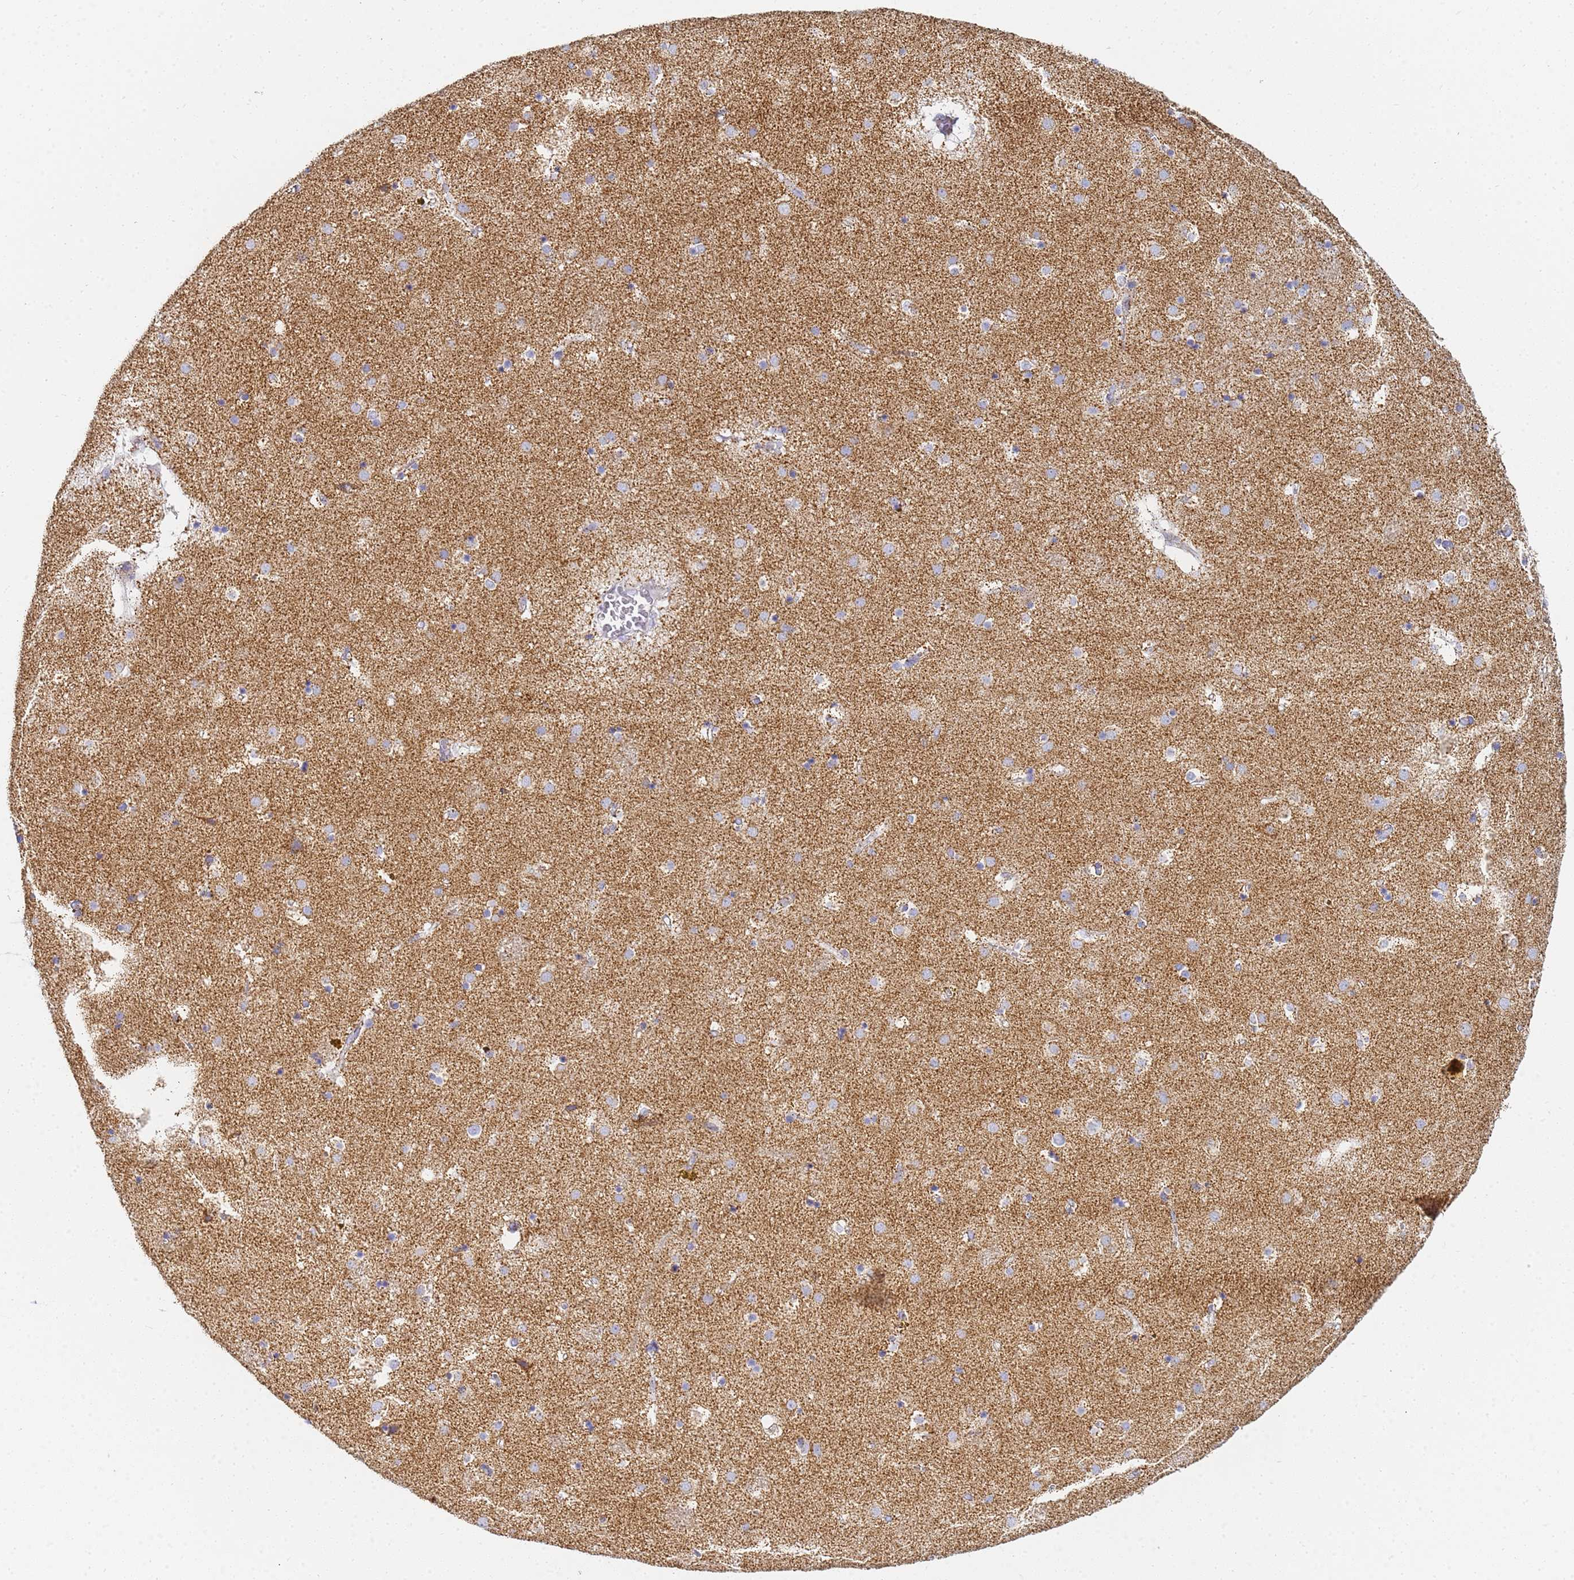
{"staining": {"intensity": "weak", "quantity": "<25%", "location": "cytoplasmic/membranous"}, "tissue": "caudate", "cell_type": "Glial cells", "image_type": "normal", "snomed": [{"axis": "morphology", "description": "Normal tissue, NOS"}, {"axis": "topography", "description": "Lateral ventricle wall"}], "caption": "IHC micrograph of unremarkable caudate: human caudate stained with DAB displays no significant protein positivity in glial cells. (Brightfield microscopy of DAB IHC at high magnification).", "gene": "CNIH4", "patient": {"sex": "male", "age": 70}}